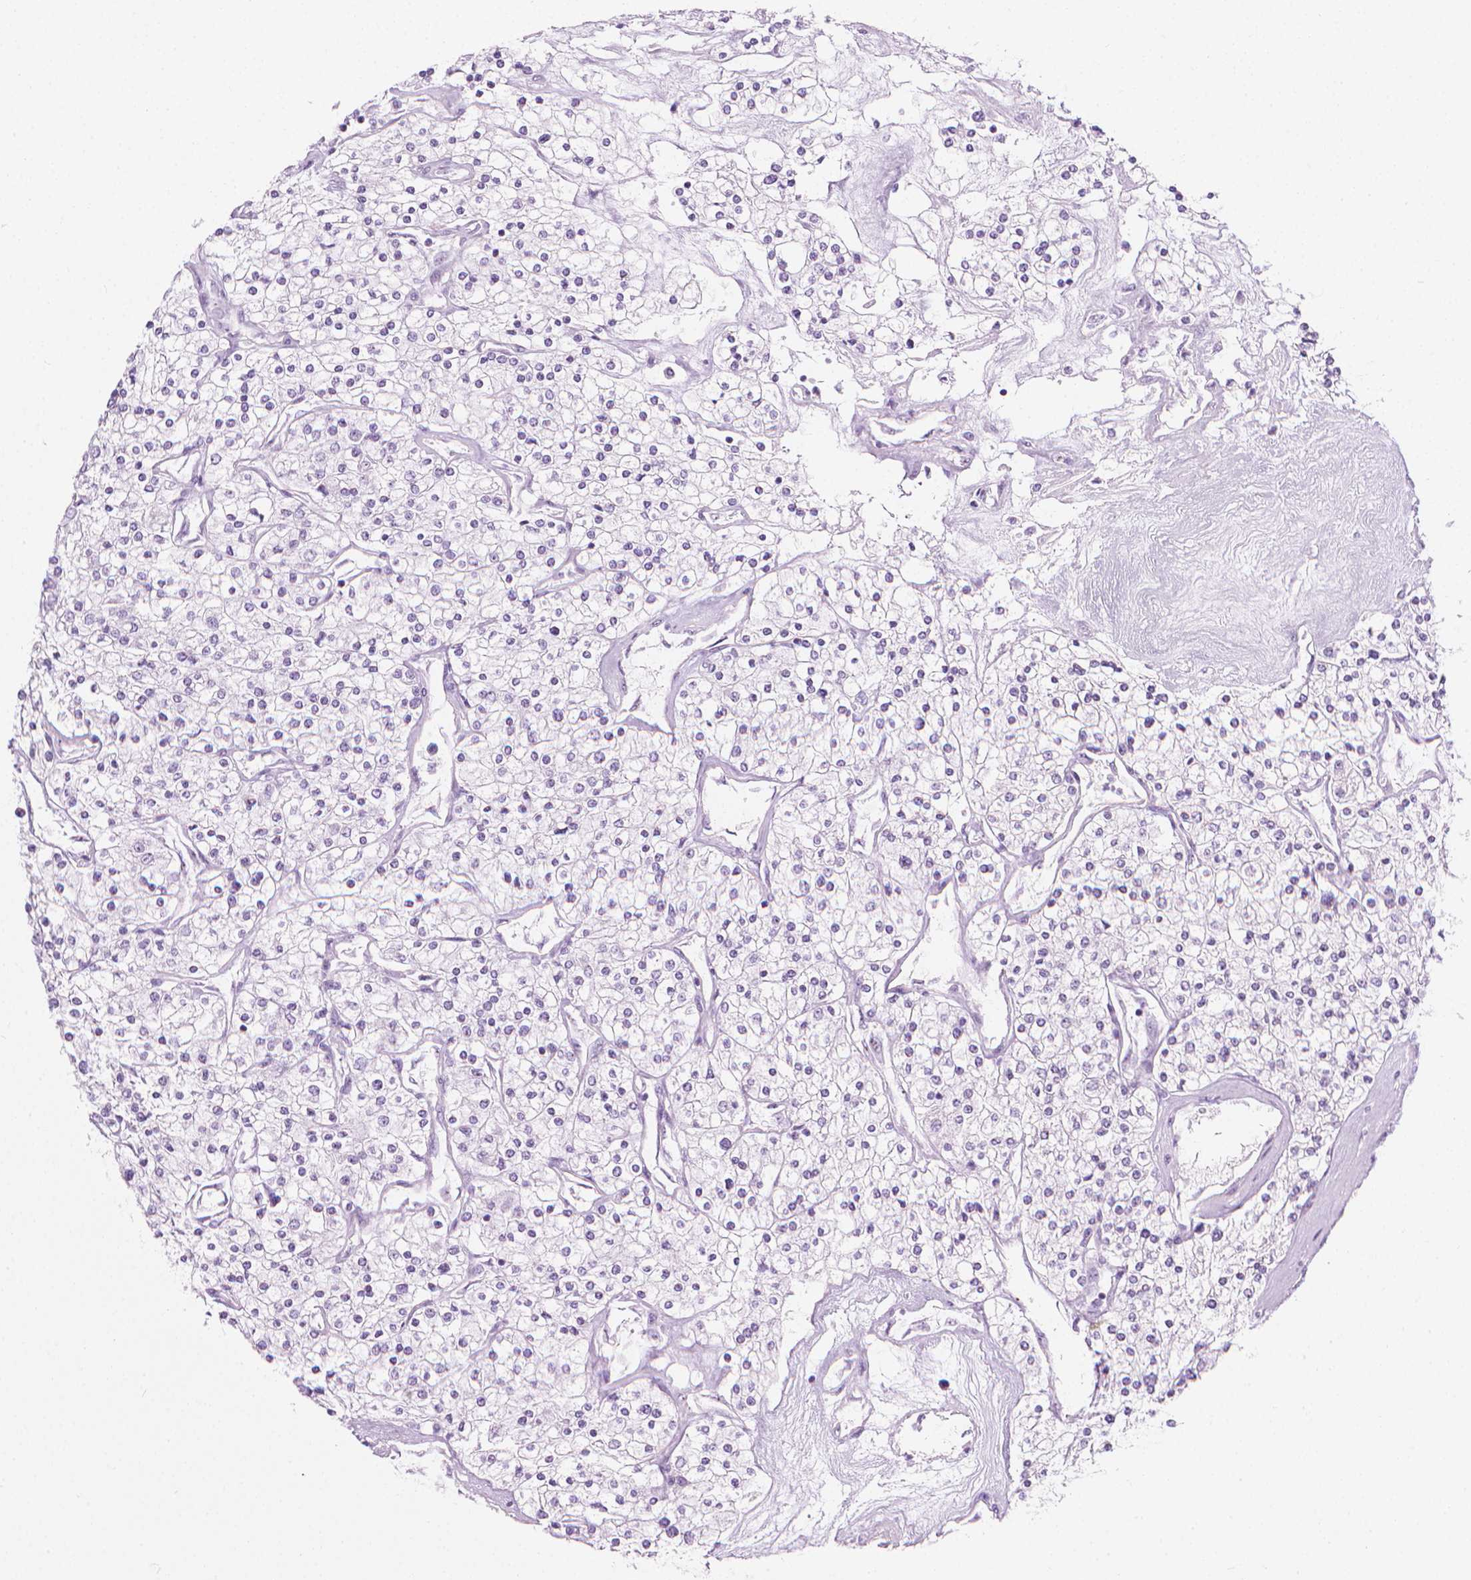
{"staining": {"intensity": "negative", "quantity": "none", "location": "none"}, "tissue": "renal cancer", "cell_type": "Tumor cells", "image_type": "cancer", "snomed": [{"axis": "morphology", "description": "Adenocarcinoma, NOS"}, {"axis": "topography", "description": "Kidney"}], "caption": "IHC histopathology image of adenocarcinoma (renal) stained for a protein (brown), which exhibits no positivity in tumor cells.", "gene": "NOL7", "patient": {"sex": "male", "age": 80}}